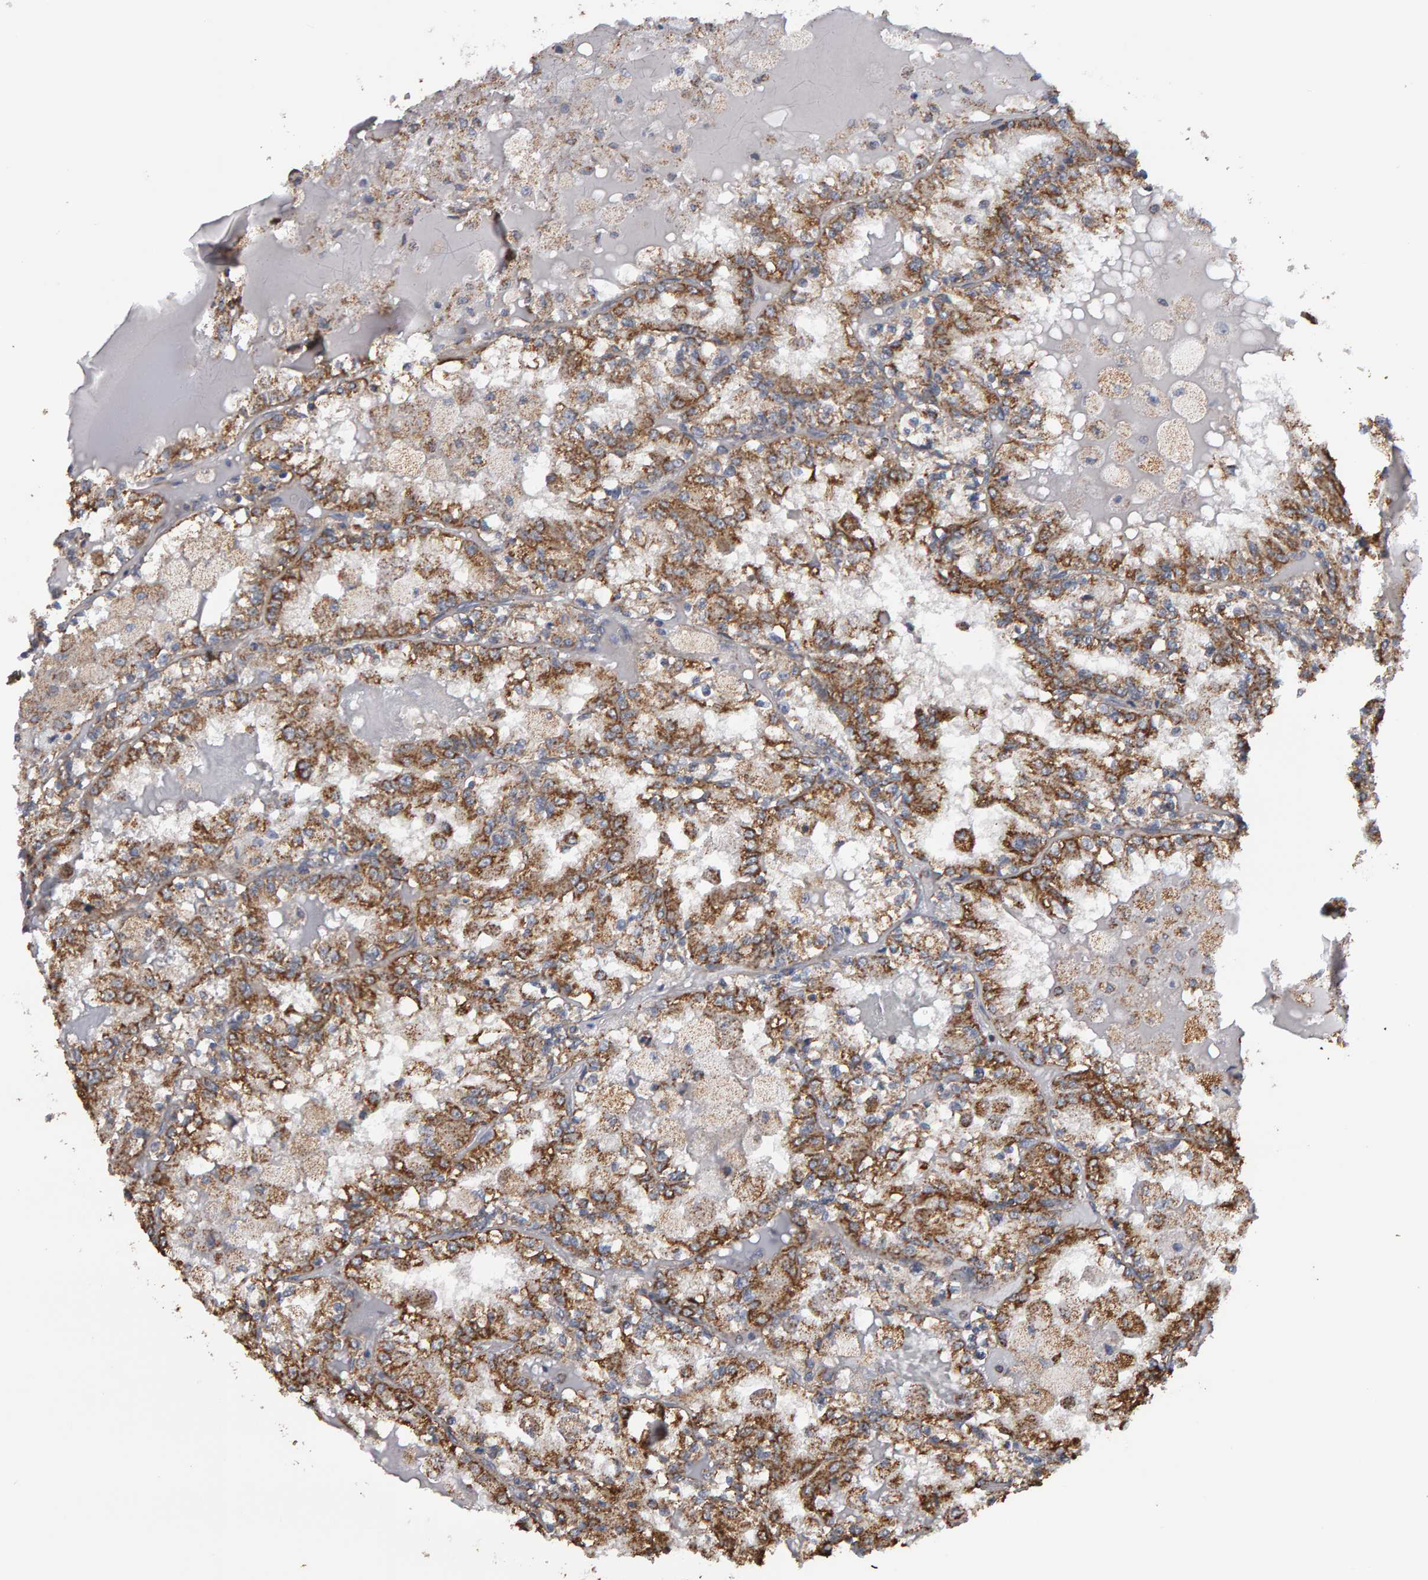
{"staining": {"intensity": "moderate", "quantity": ">75%", "location": "cytoplasmic/membranous"}, "tissue": "renal cancer", "cell_type": "Tumor cells", "image_type": "cancer", "snomed": [{"axis": "morphology", "description": "Adenocarcinoma, NOS"}, {"axis": "topography", "description": "Kidney"}], "caption": "Tumor cells exhibit medium levels of moderate cytoplasmic/membranous positivity in approximately >75% of cells in renal cancer (adenocarcinoma).", "gene": "TOM1L1", "patient": {"sex": "female", "age": 56}}